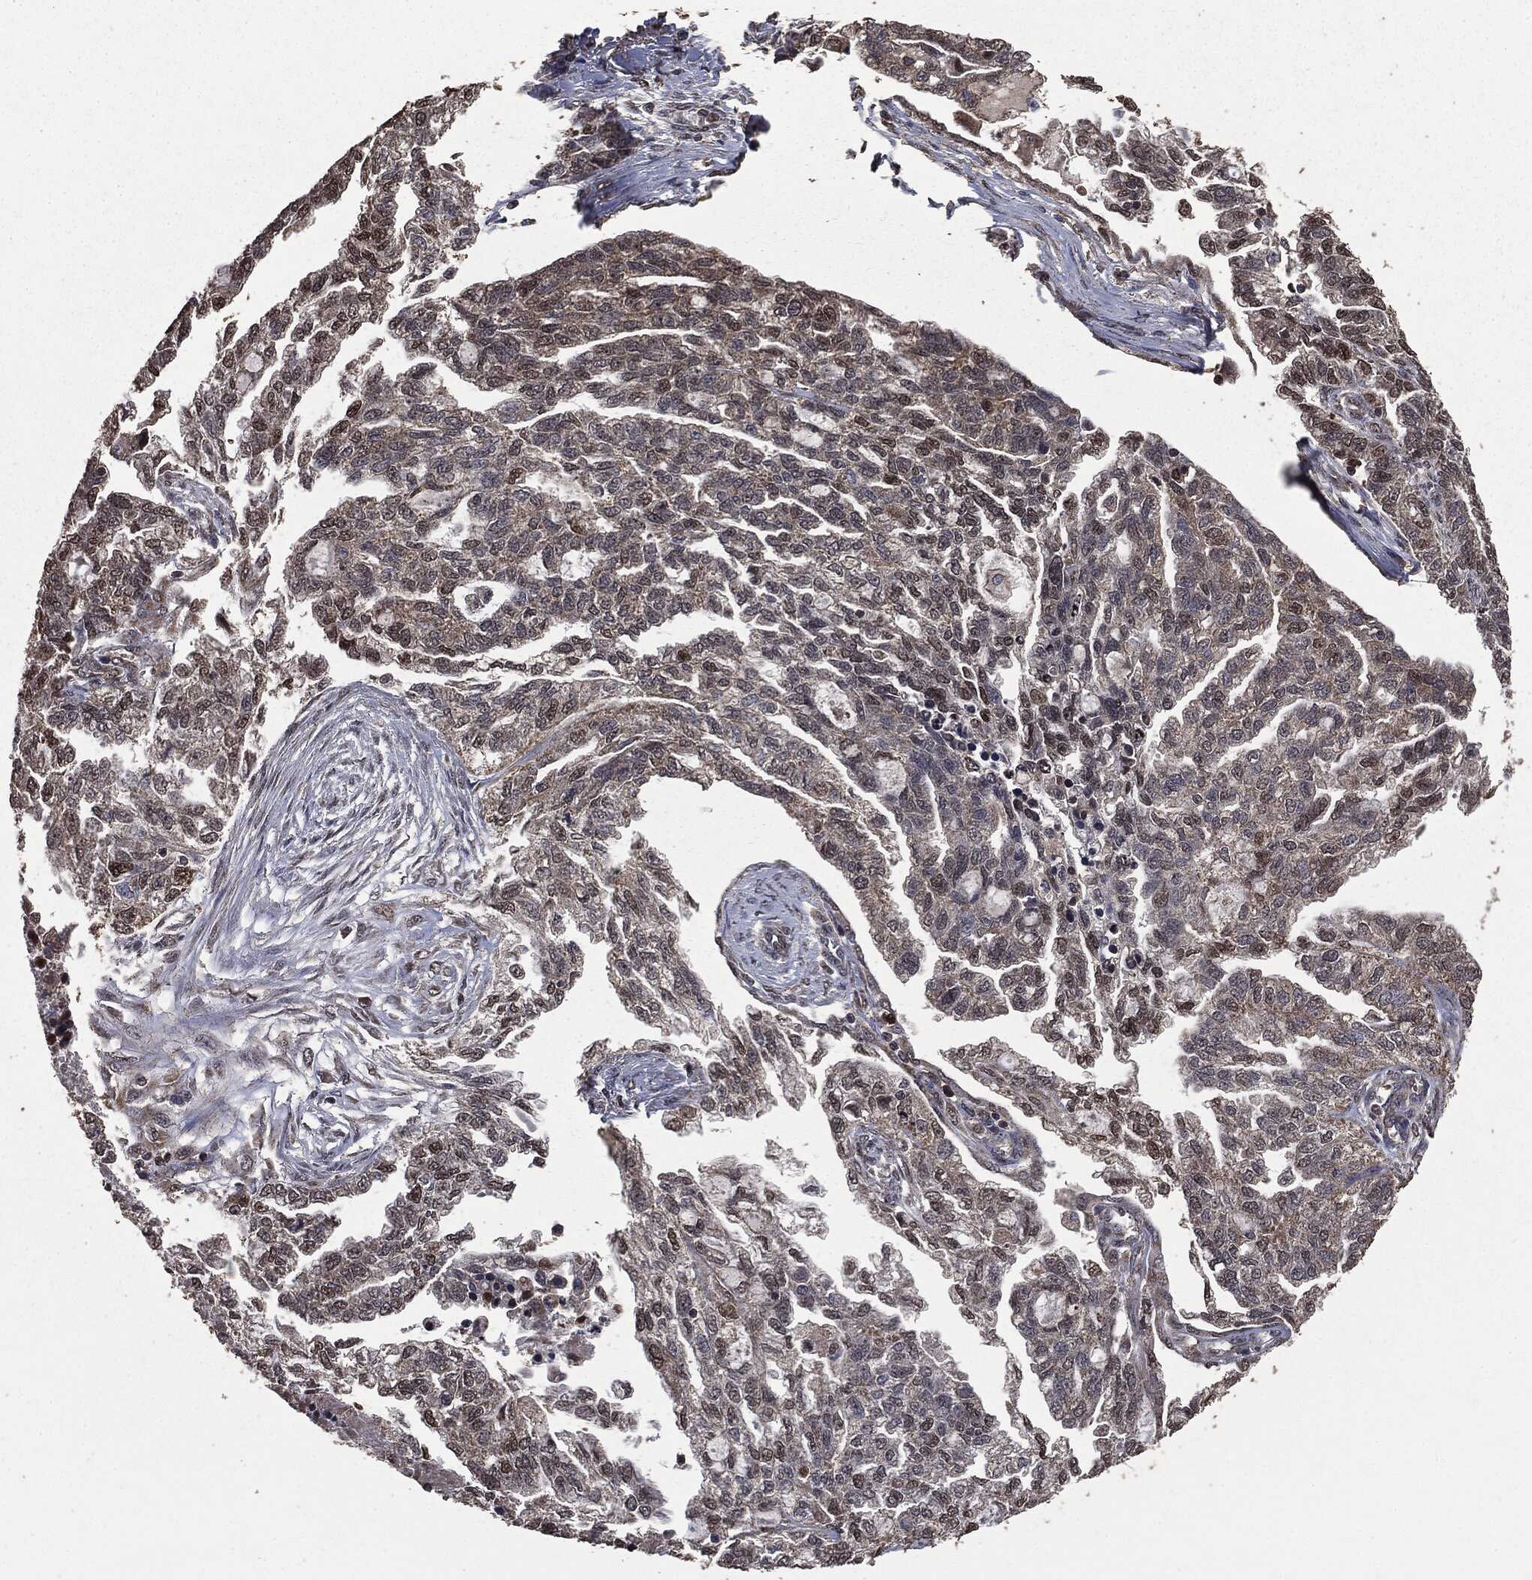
{"staining": {"intensity": "moderate", "quantity": "<25%", "location": "nuclear"}, "tissue": "ovarian cancer", "cell_type": "Tumor cells", "image_type": "cancer", "snomed": [{"axis": "morphology", "description": "Cystadenocarcinoma, serous, NOS"}, {"axis": "topography", "description": "Ovary"}], "caption": "High-power microscopy captured an IHC micrograph of serous cystadenocarcinoma (ovarian), revealing moderate nuclear staining in about <25% of tumor cells.", "gene": "PPP6R2", "patient": {"sex": "female", "age": 51}}